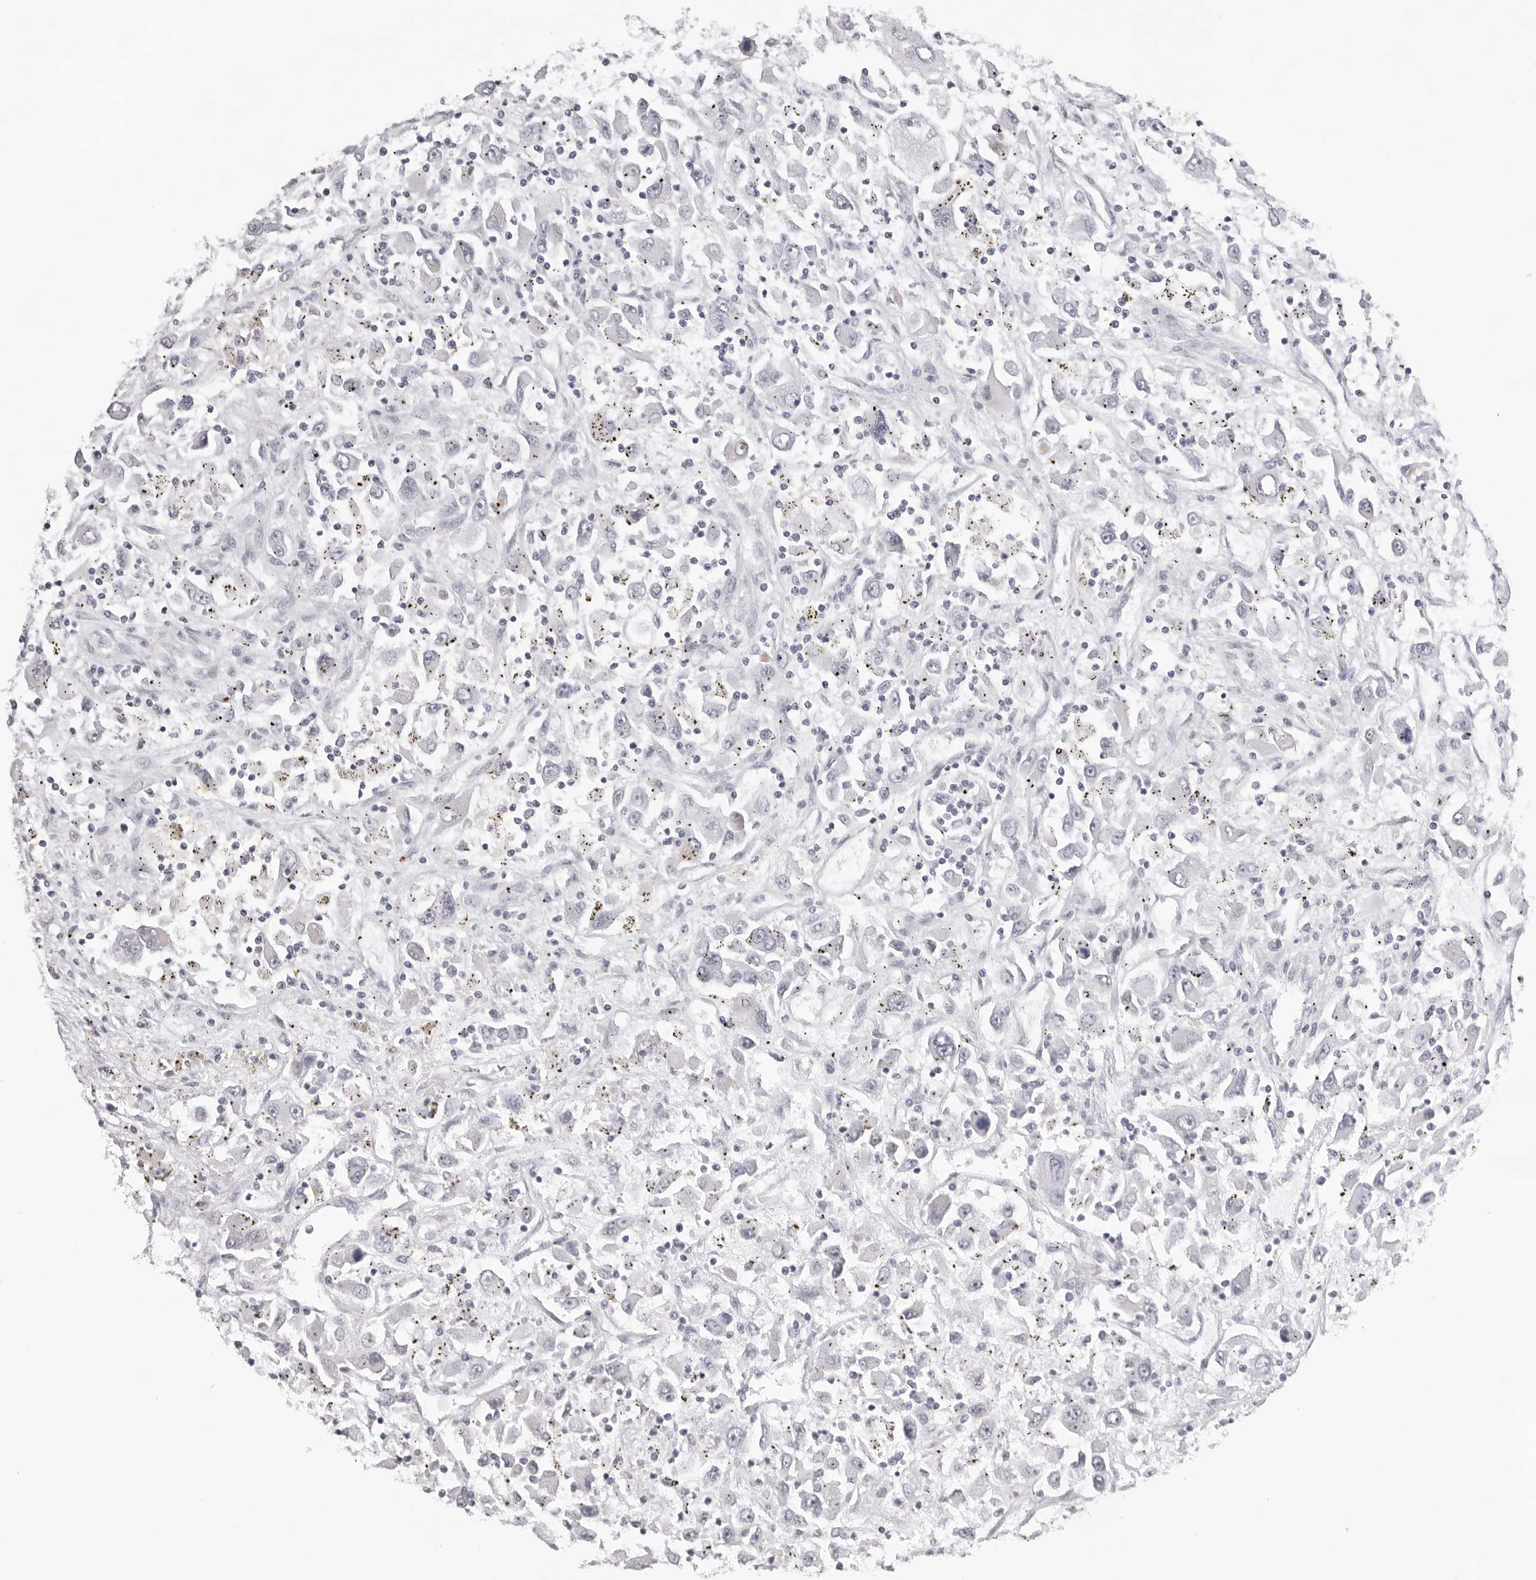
{"staining": {"intensity": "negative", "quantity": "none", "location": "none"}, "tissue": "renal cancer", "cell_type": "Tumor cells", "image_type": "cancer", "snomed": [{"axis": "morphology", "description": "Adenocarcinoma, NOS"}, {"axis": "topography", "description": "Kidney"}], "caption": "Immunohistochemistry (IHC) image of neoplastic tissue: human renal cancer stained with DAB displays no significant protein staining in tumor cells.", "gene": "TMOD4", "patient": {"sex": "female", "age": 52}}